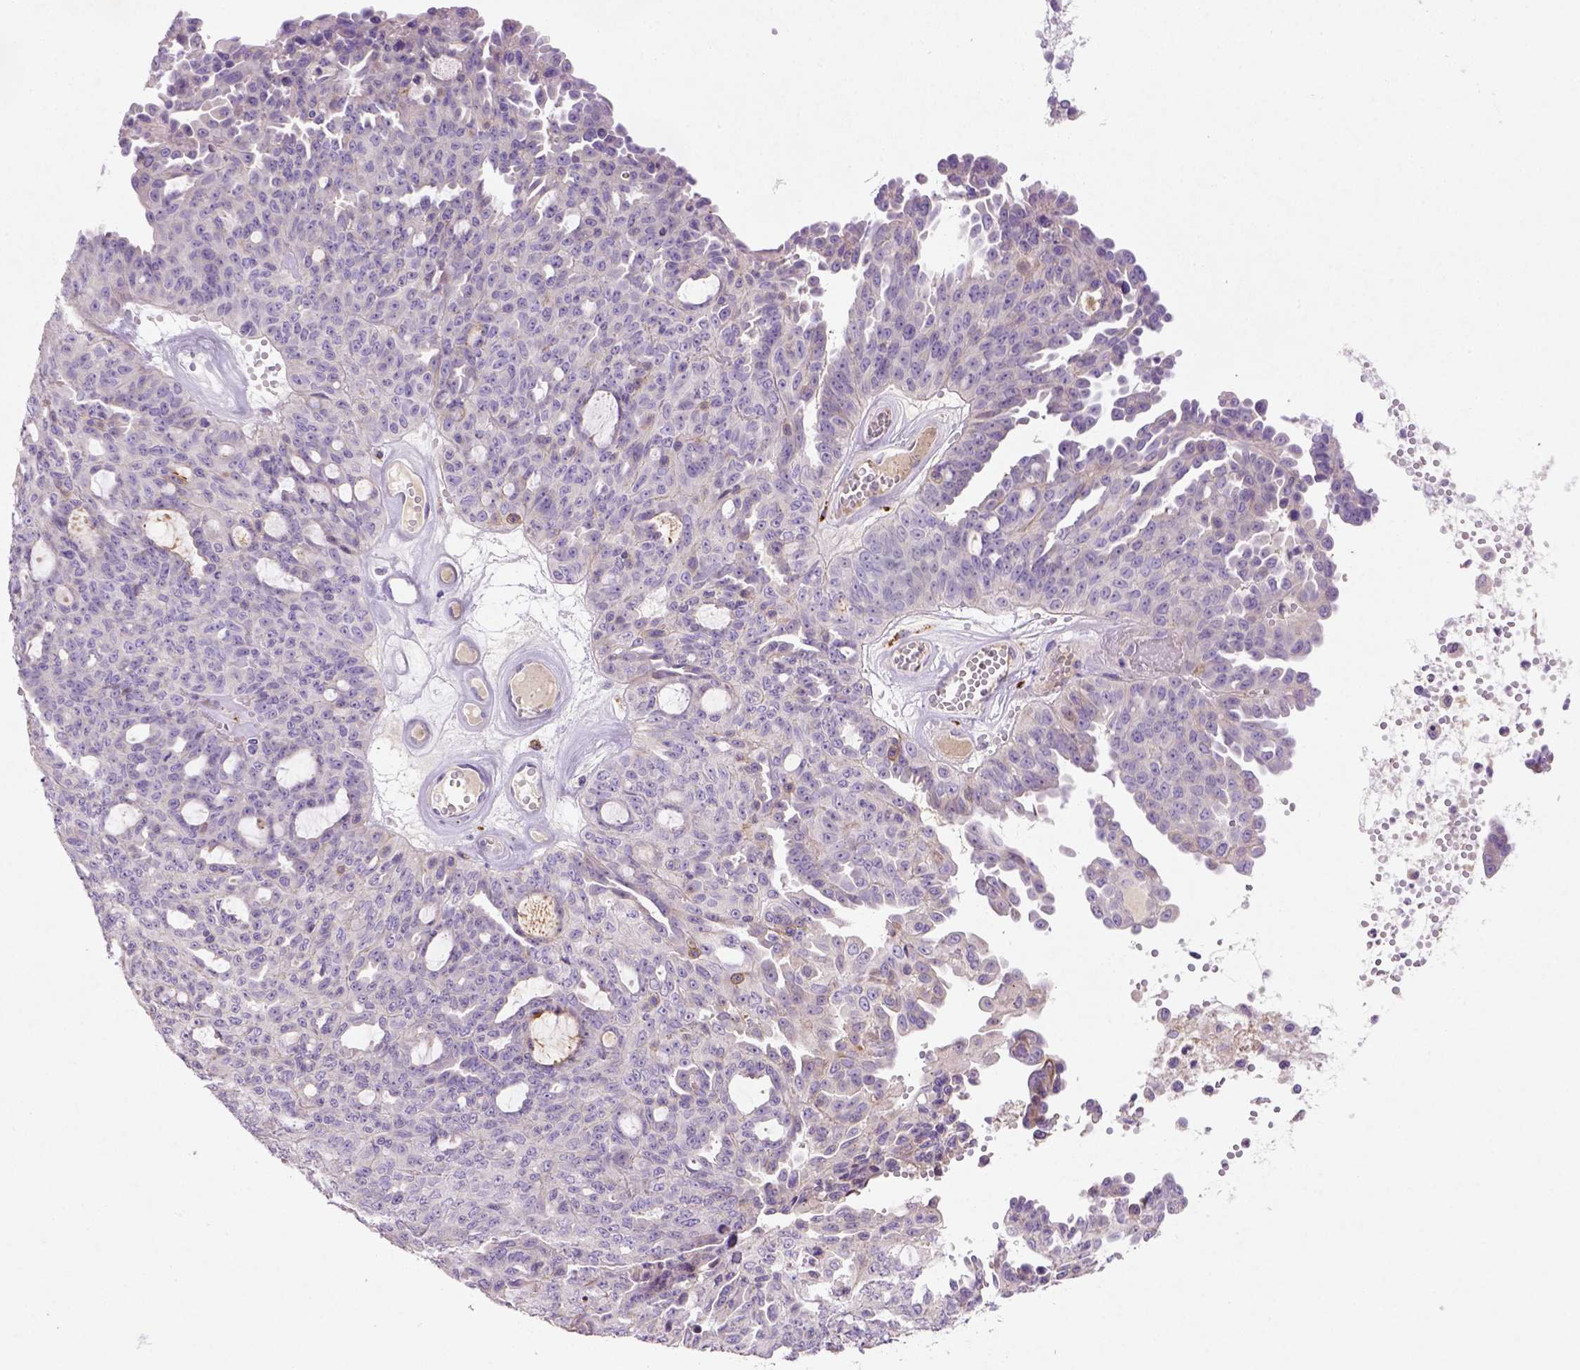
{"staining": {"intensity": "negative", "quantity": "none", "location": "none"}, "tissue": "ovarian cancer", "cell_type": "Tumor cells", "image_type": "cancer", "snomed": [{"axis": "morphology", "description": "Cystadenocarcinoma, serous, NOS"}, {"axis": "topography", "description": "Ovary"}], "caption": "This photomicrograph is of ovarian cancer (serous cystadenocarcinoma) stained with immunohistochemistry to label a protein in brown with the nuclei are counter-stained blue. There is no expression in tumor cells.", "gene": "NUDT2", "patient": {"sex": "female", "age": 71}}